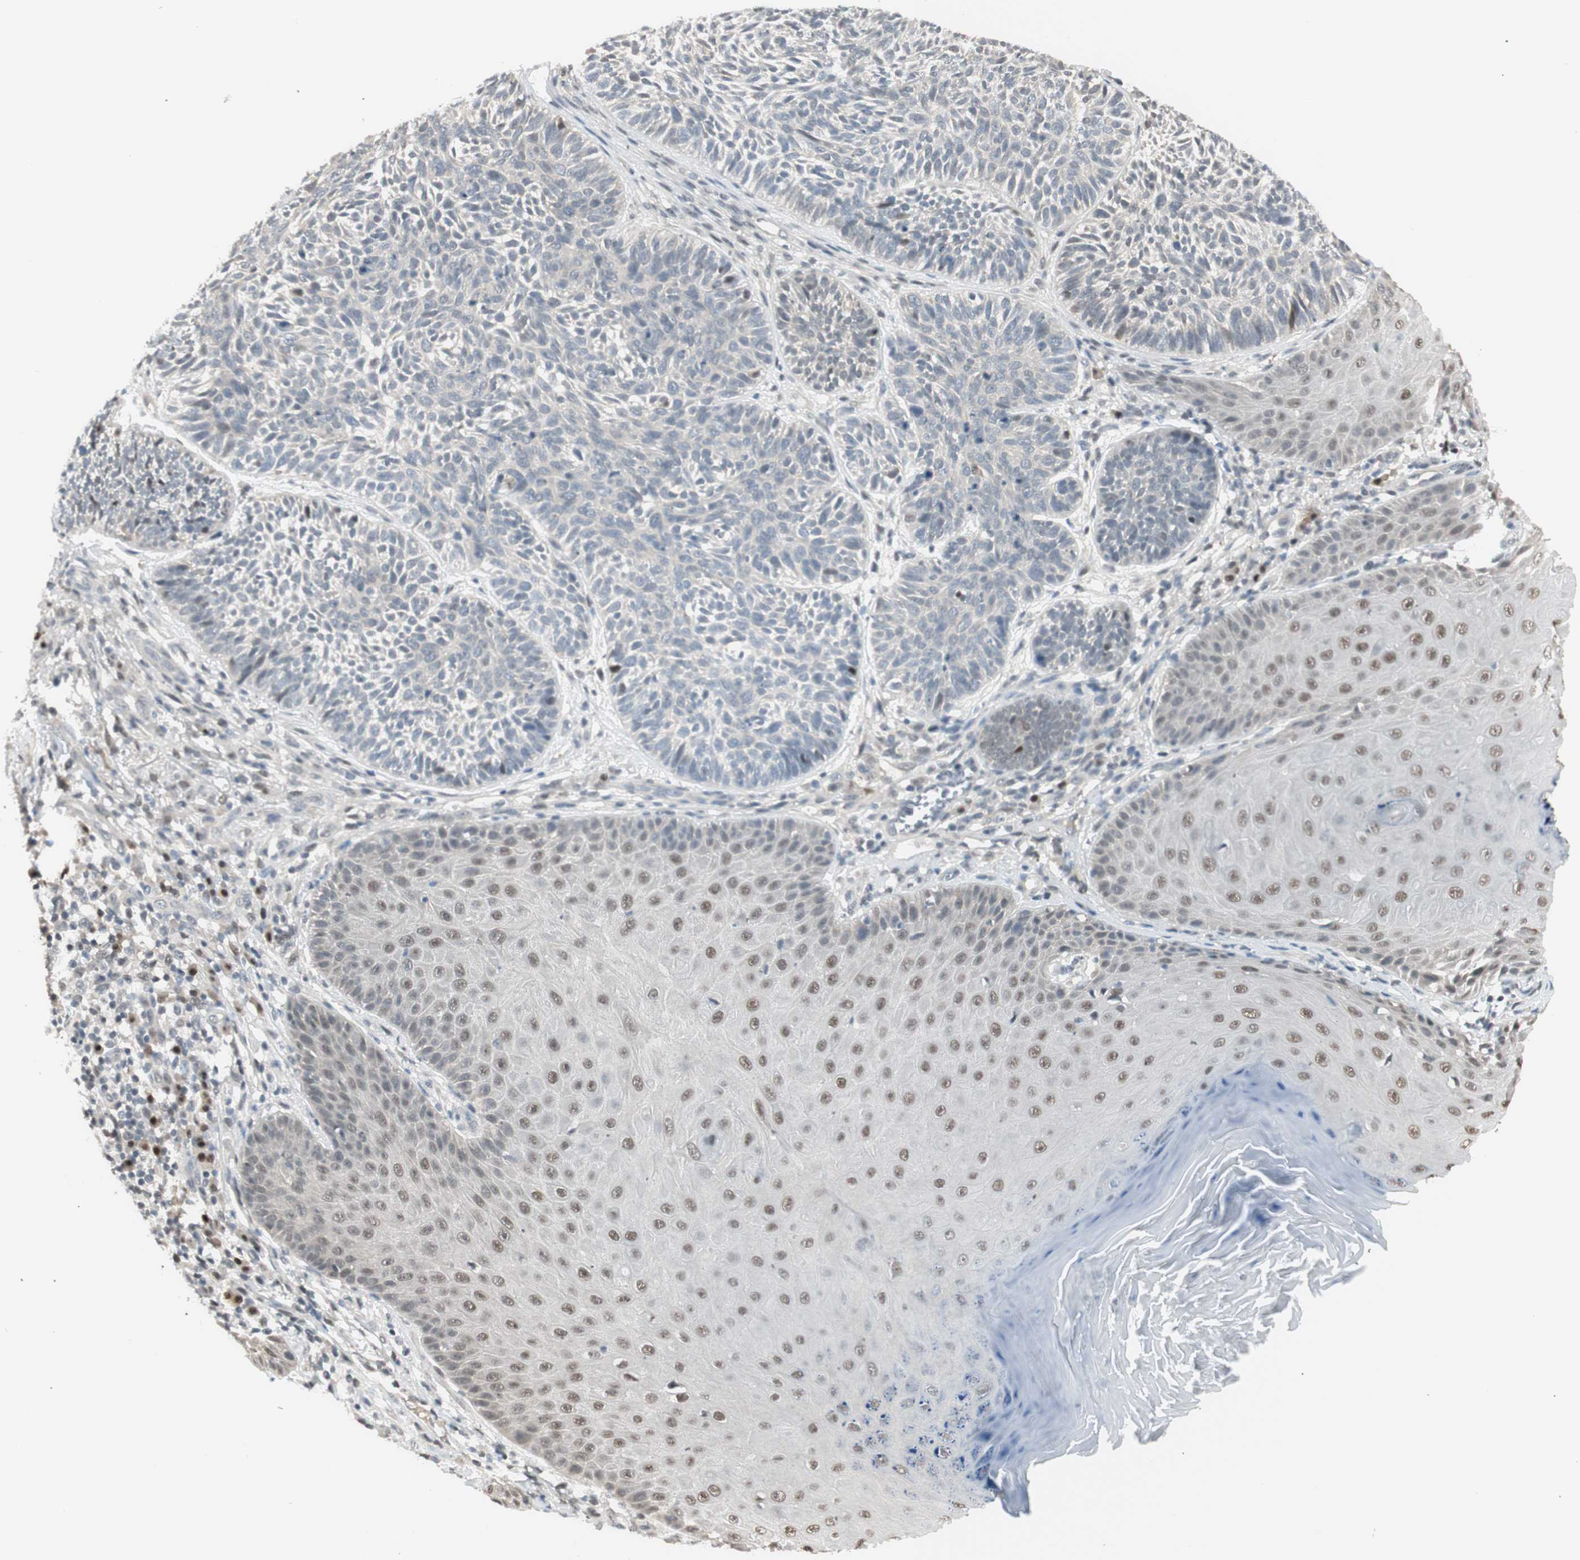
{"staining": {"intensity": "weak", "quantity": "<25%", "location": "nuclear"}, "tissue": "skin cancer", "cell_type": "Tumor cells", "image_type": "cancer", "snomed": [{"axis": "morphology", "description": "Normal tissue, NOS"}, {"axis": "morphology", "description": "Basal cell carcinoma"}, {"axis": "topography", "description": "Skin"}], "caption": "Immunohistochemistry image of human skin cancer stained for a protein (brown), which shows no expression in tumor cells. The staining is performed using DAB brown chromogen with nuclei counter-stained in using hematoxylin.", "gene": "LONP2", "patient": {"sex": "male", "age": 52}}